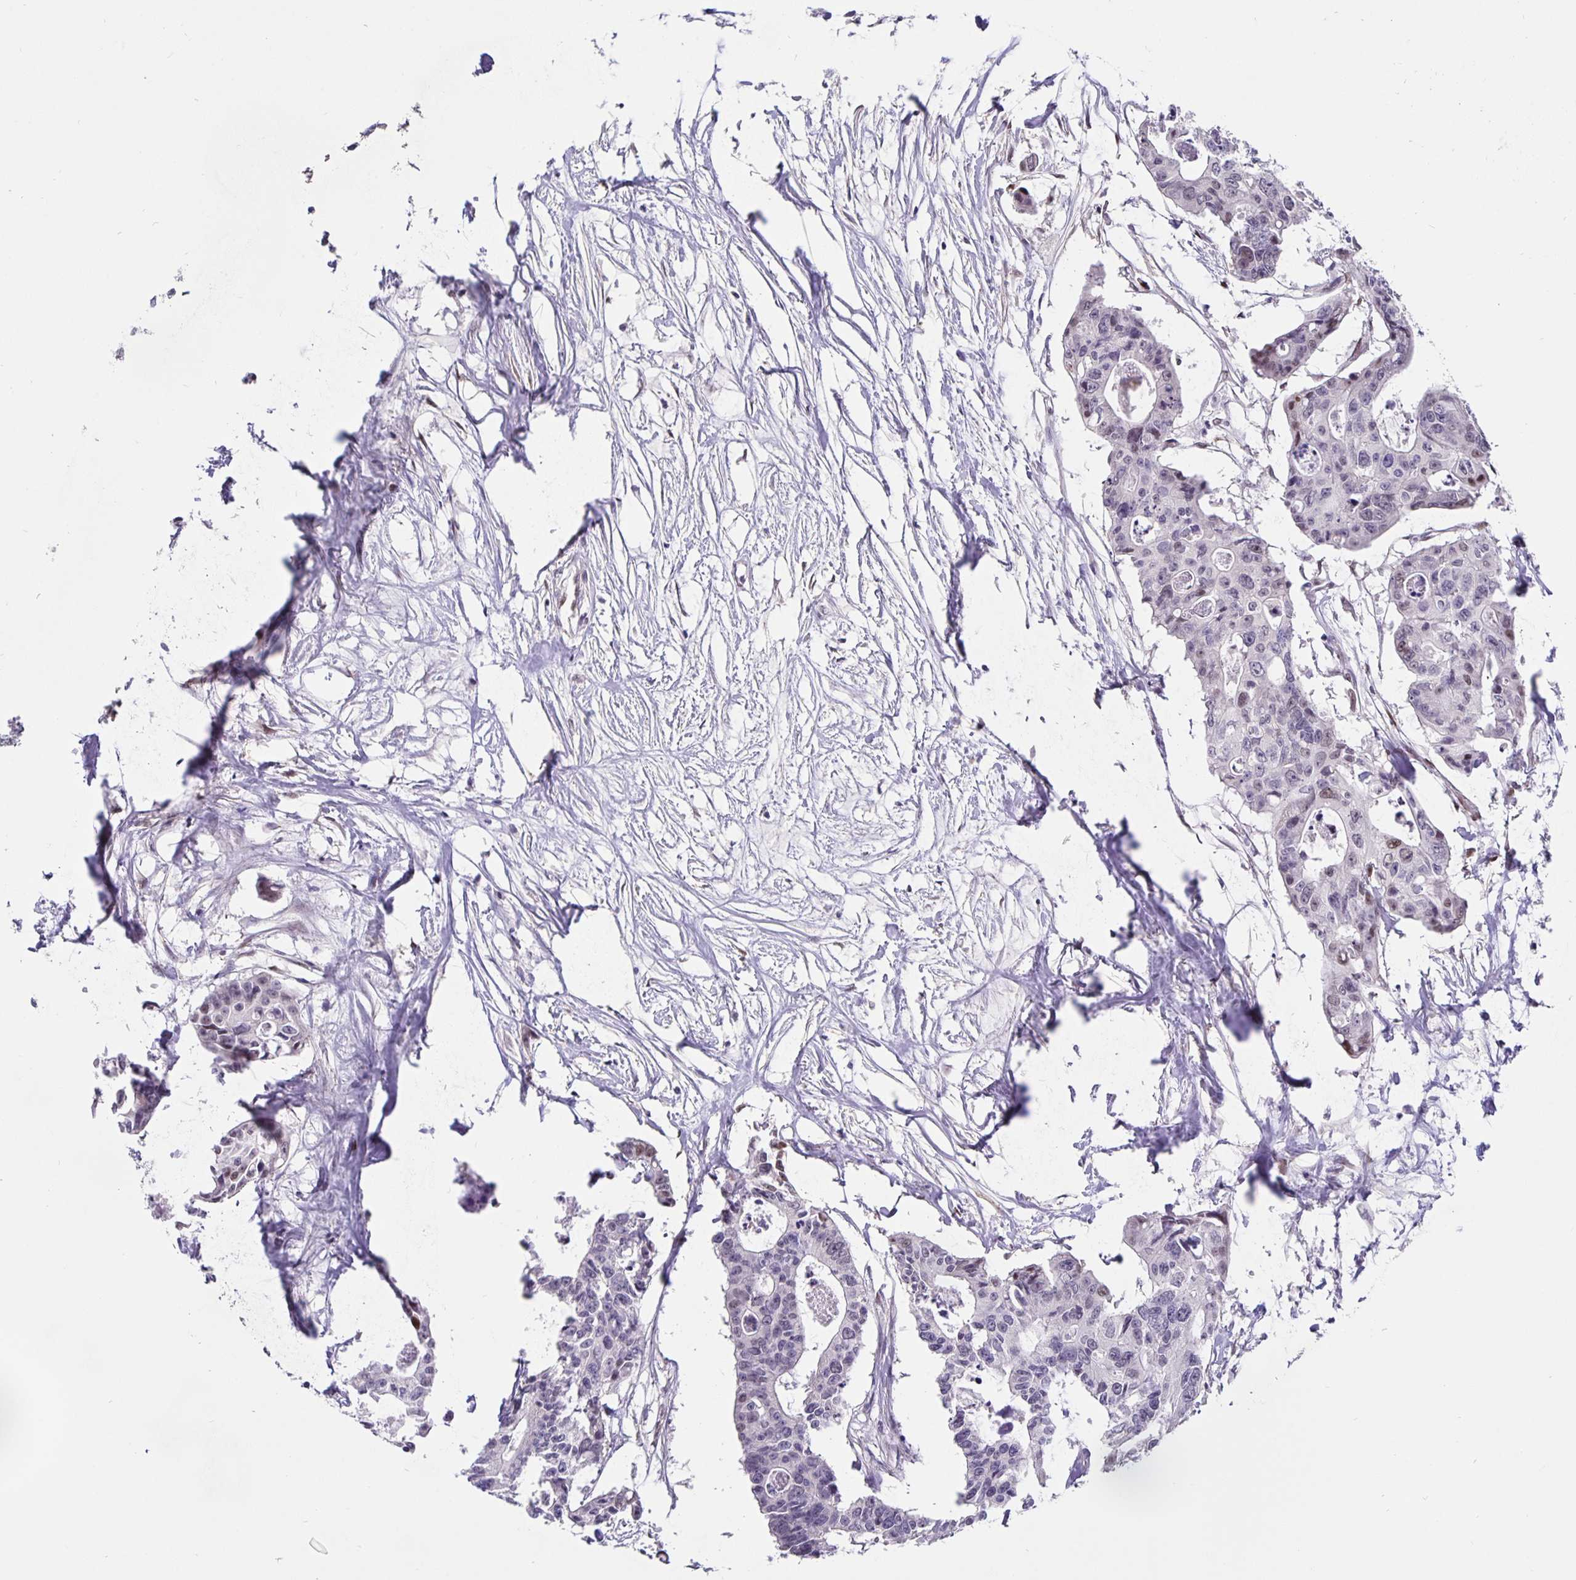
{"staining": {"intensity": "negative", "quantity": "none", "location": "none"}, "tissue": "colorectal cancer", "cell_type": "Tumor cells", "image_type": "cancer", "snomed": [{"axis": "morphology", "description": "Adenocarcinoma, NOS"}, {"axis": "topography", "description": "Rectum"}], "caption": "Tumor cells are negative for brown protein staining in adenocarcinoma (colorectal). The staining was performed using DAB to visualize the protein expression in brown, while the nuclei were stained in blue with hematoxylin (Magnification: 20x).", "gene": "FOSL2", "patient": {"sex": "male", "age": 57}}